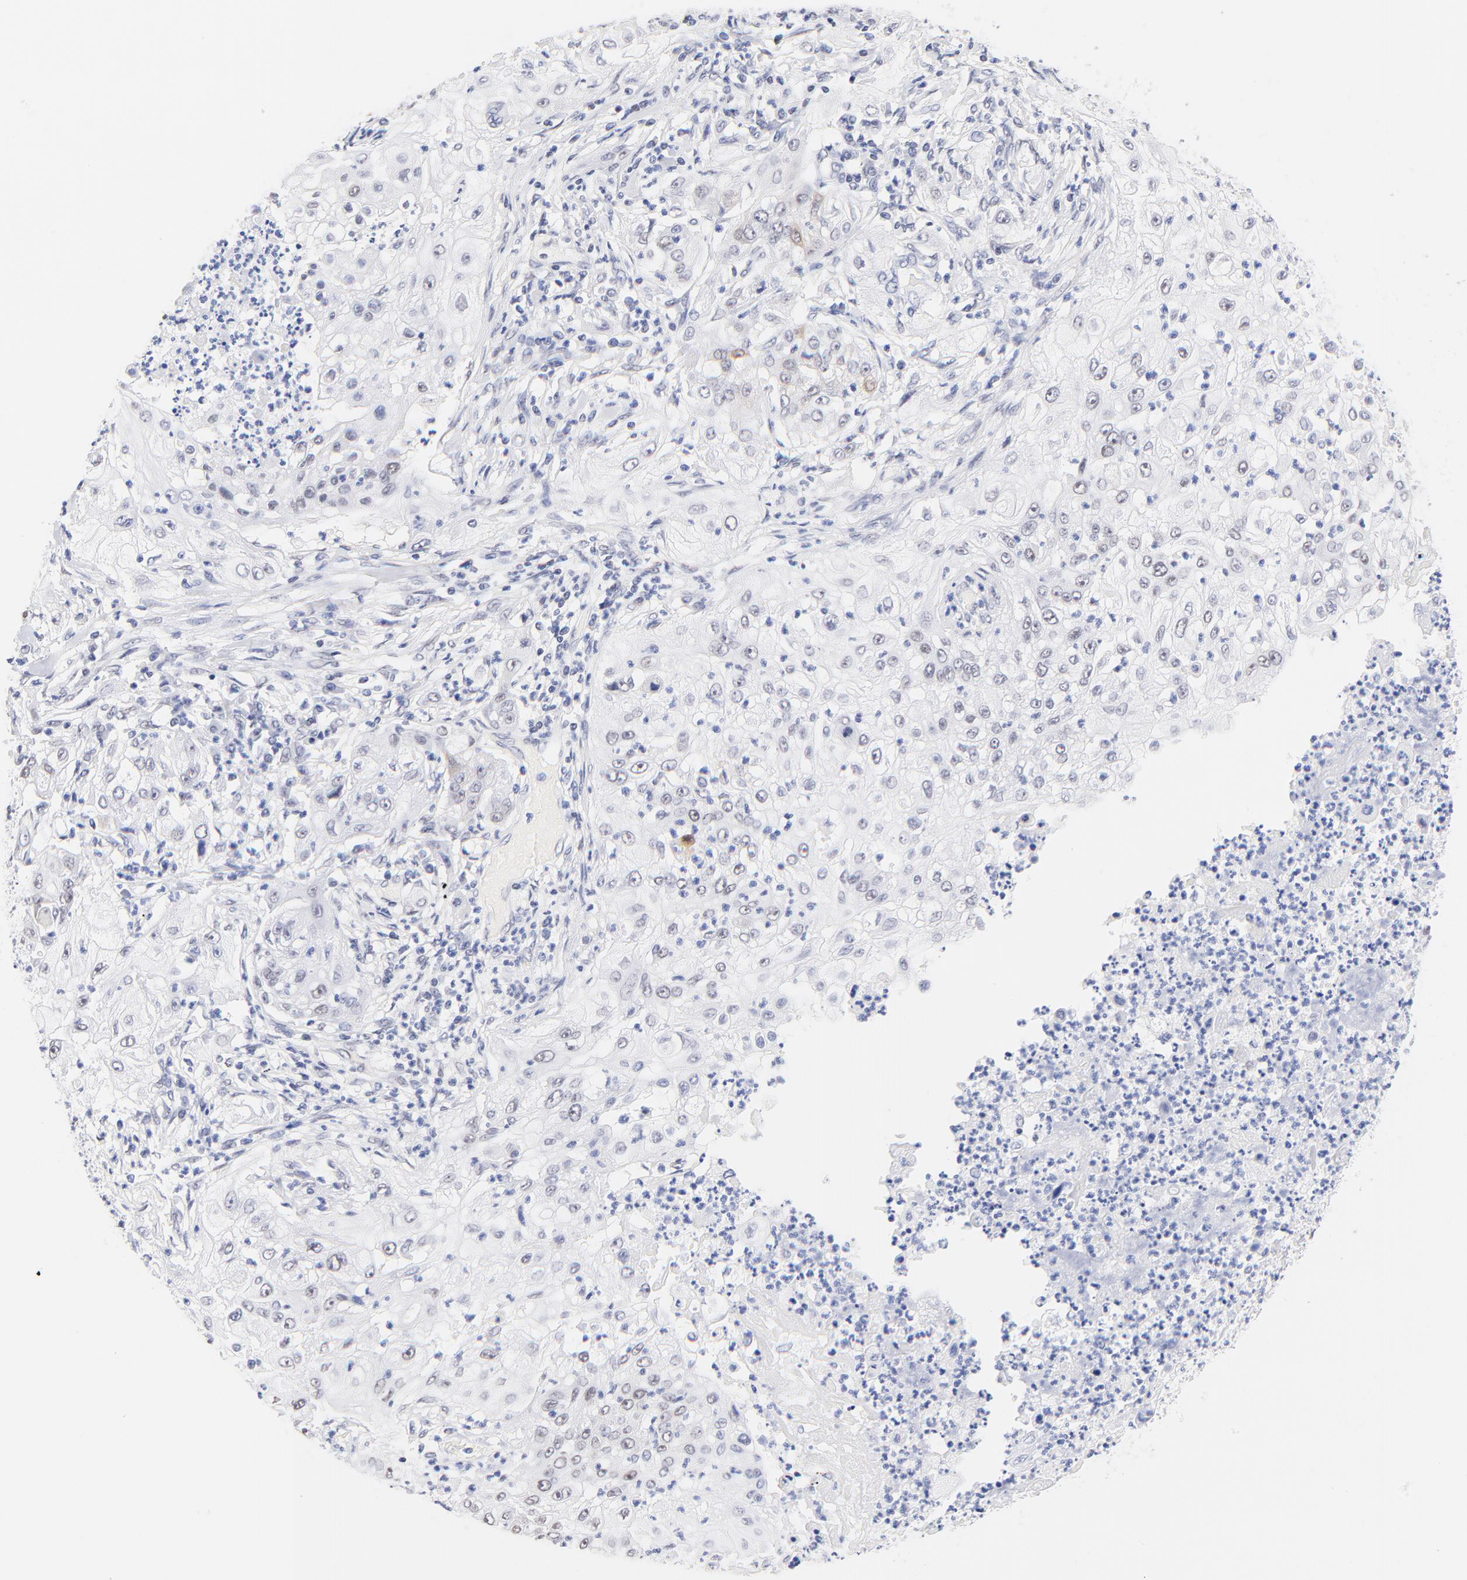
{"staining": {"intensity": "negative", "quantity": "none", "location": "none"}, "tissue": "lung cancer", "cell_type": "Tumor cells", "image_type": "cancer", "snomed": [{"axis": "morphology", "description": "Inflammation, NOS"}, {"axis": "morphology", "description": "Squamous cell carcinoma, NOS"}, {"axis": "topography", "description": "Lymph node"}, {"axis": "topography", "description": "Soft tissue"}, {"axis": "topography", "description": "Lung"}], "caption": "The image exhibits no significant positivity in tumor cells of squamous cell carcinoma (lung). Nuclei are stained in blue.", "gene": "ZNF74", "patient": {"sex": "male", "age": 66}}